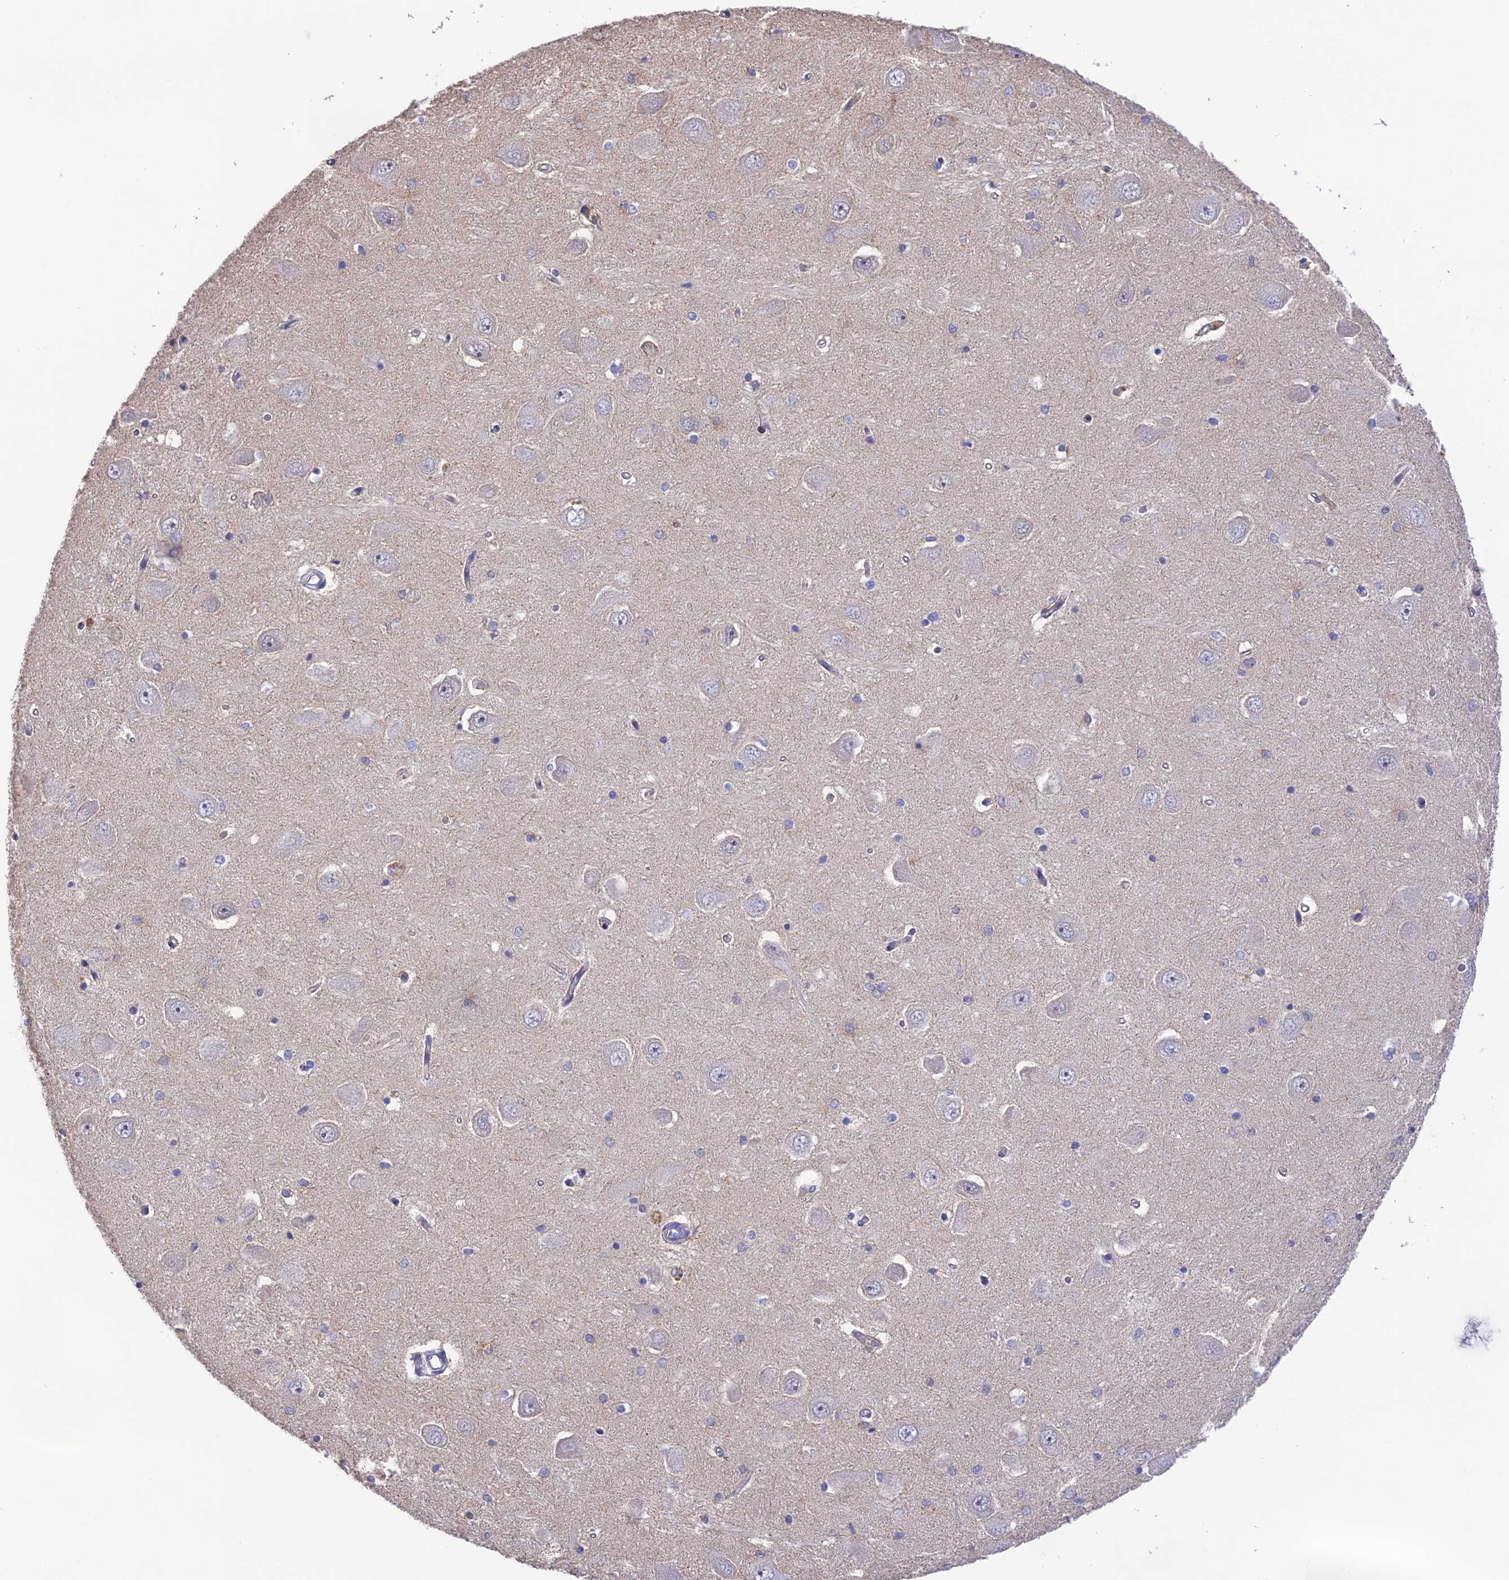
{"staining": {"intensity": "negative", "quantity": "none", "location": "none"}, "tissue": "hippocampus", "cell_type": "Glial cells", "image_type": "normal", "snomed": [{"axis": "morphology", "description": "Normal tissue, NOS"}, {"axis": "topography", "description": "Hippocampus"}], "caption": "Unremarkable hippocampus was stained to show a protein in brown. There is no significant expression in glial cells. The staining was performed using DAB (3,3'-diaminobenzidine) to visualize the protein expression in brown, while the nuclei were stained in blue with hematoxylin (Magnification: 20x).", "gene": "PUS10", "patient": {"sex": "male", "age": 45}}